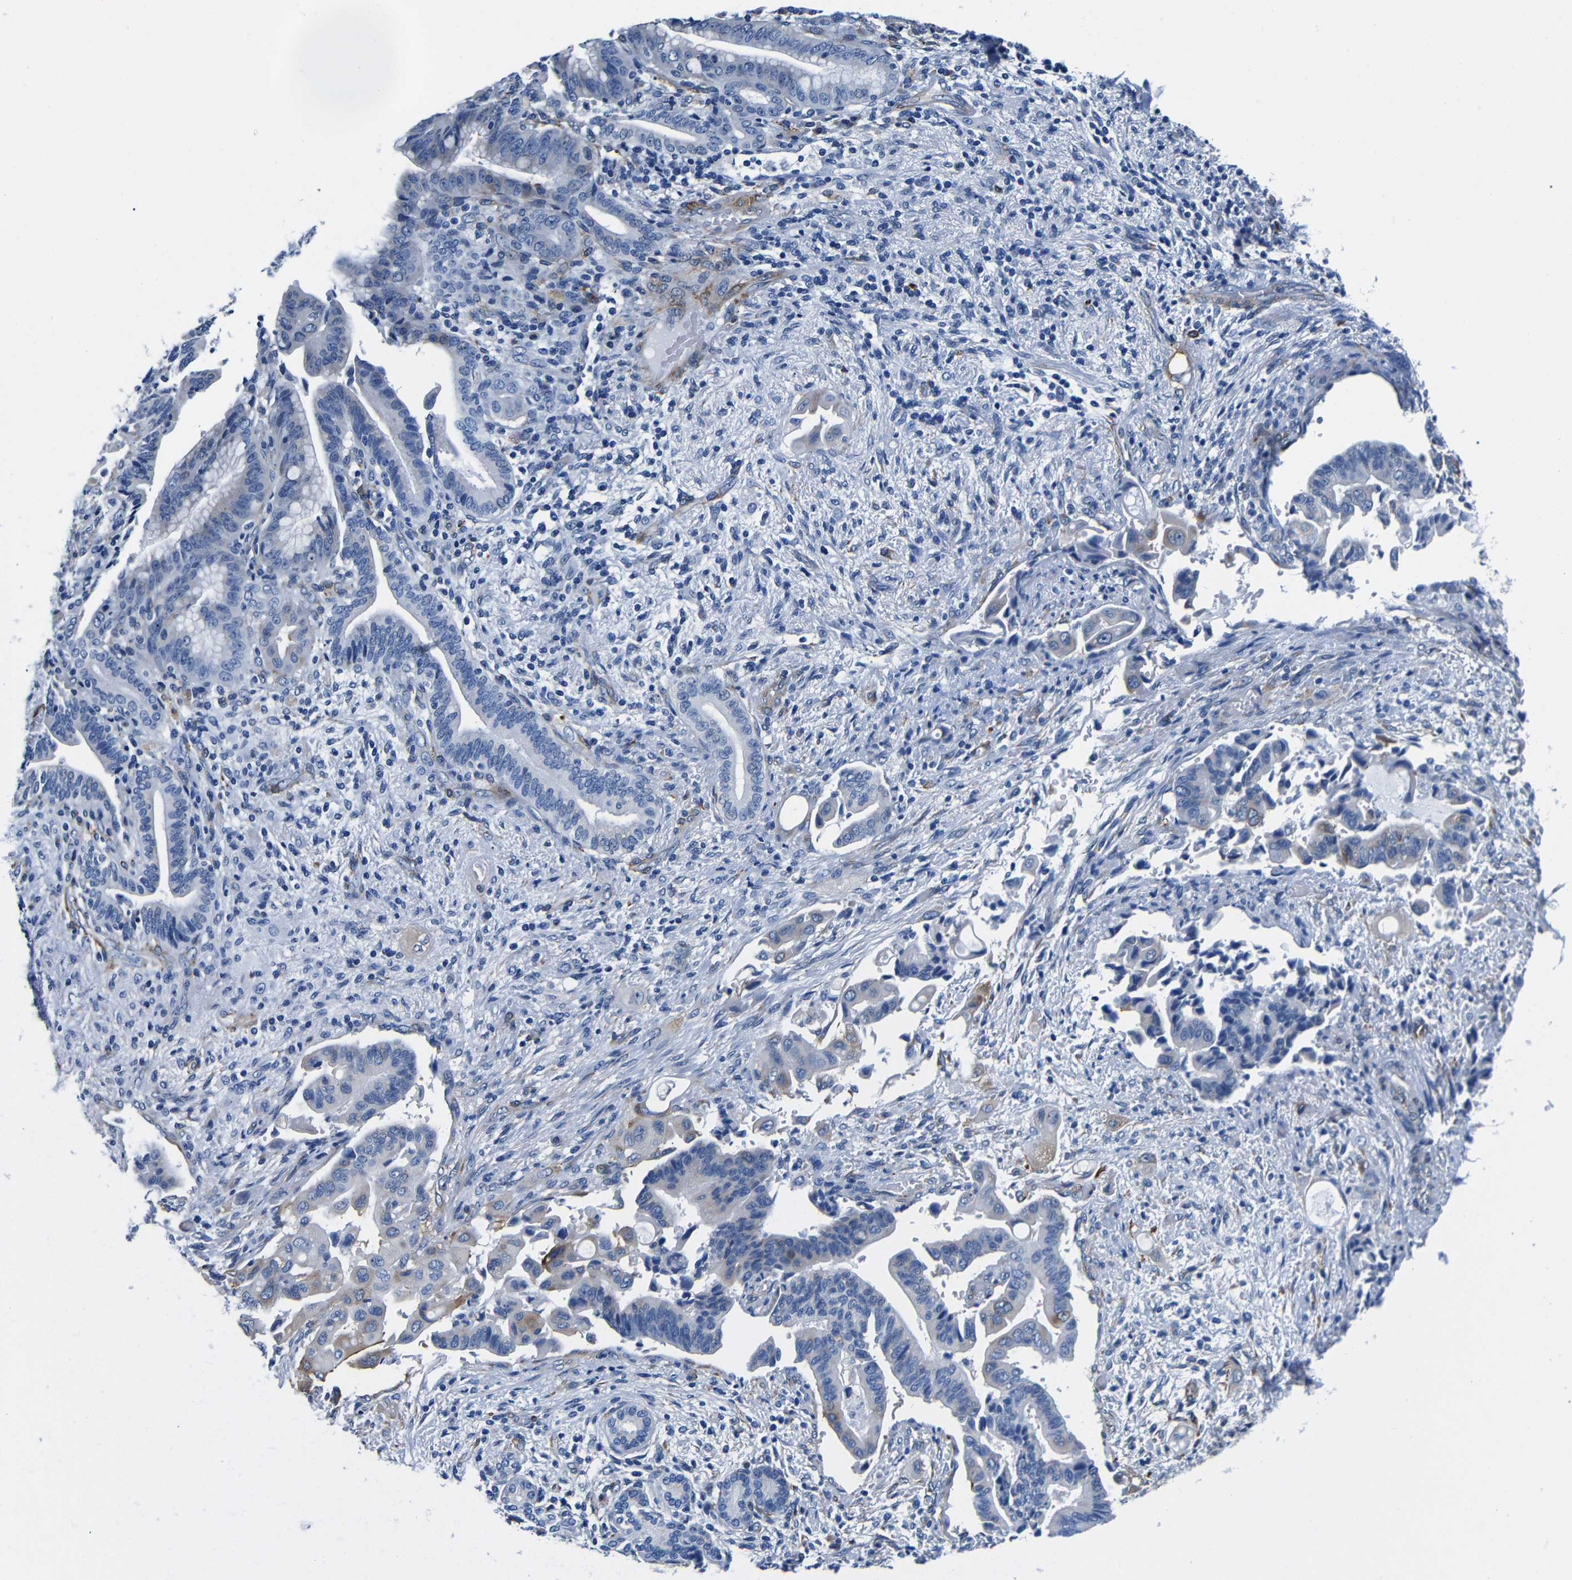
{"staining": {"intensity": "negative", "quantity": "none", "location": "none"}, "tissue": "liver cancer", "cell_type": "Tumor cells", "image_type": "cancer", "snomed": [{"axis": "morphology", "description": "Cholangiocarcinoma"}, {"axis": "topography", "description": "Liver"}], "caption": "This is a histopathology image of immunohistochemistry (IHC) staining of cholangiocarcinoma (liver), which shows no staining in tumor cells.", "gene": "LRIG1", "patient": {"sex": "female", "age": 61}}